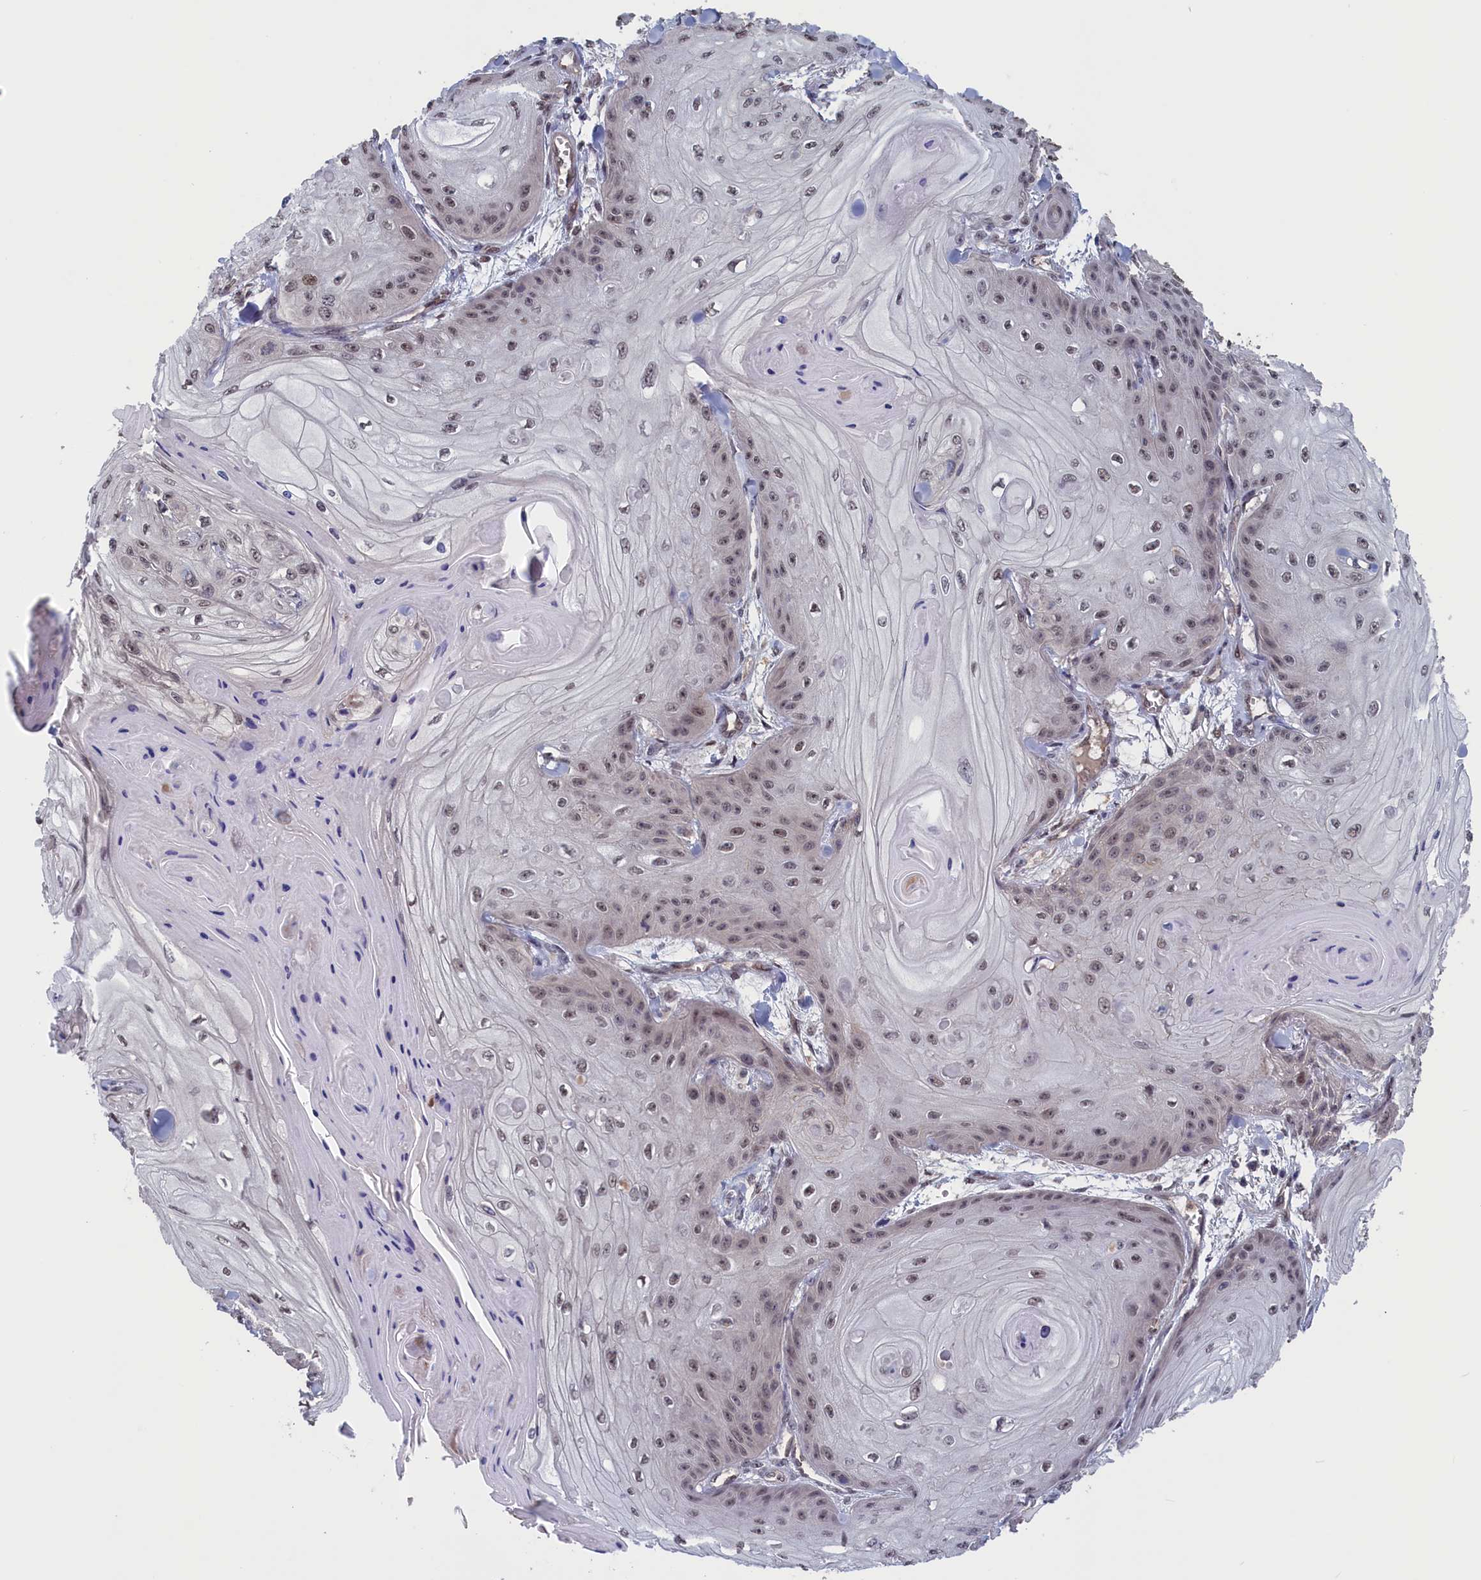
{"staining": {"intensity": "weak", "quantity": "<25%", "location": "nuclear"}, "tissue": "skin cancer", "cell_type": "Tumor cells", "image_type": "cancer", "snomed": [{"axis": "morphology", "description": "Squamous cell carcinoma, NOS"}, {"axis": "topography", "description": "Skin"}], "caption": "There is no significant staining in tumor cells of skin cancer. (DAB immunohistochemistry, high magnification).", "gene": "PLP2", "patient": {"sex": "male", "age": 74}}